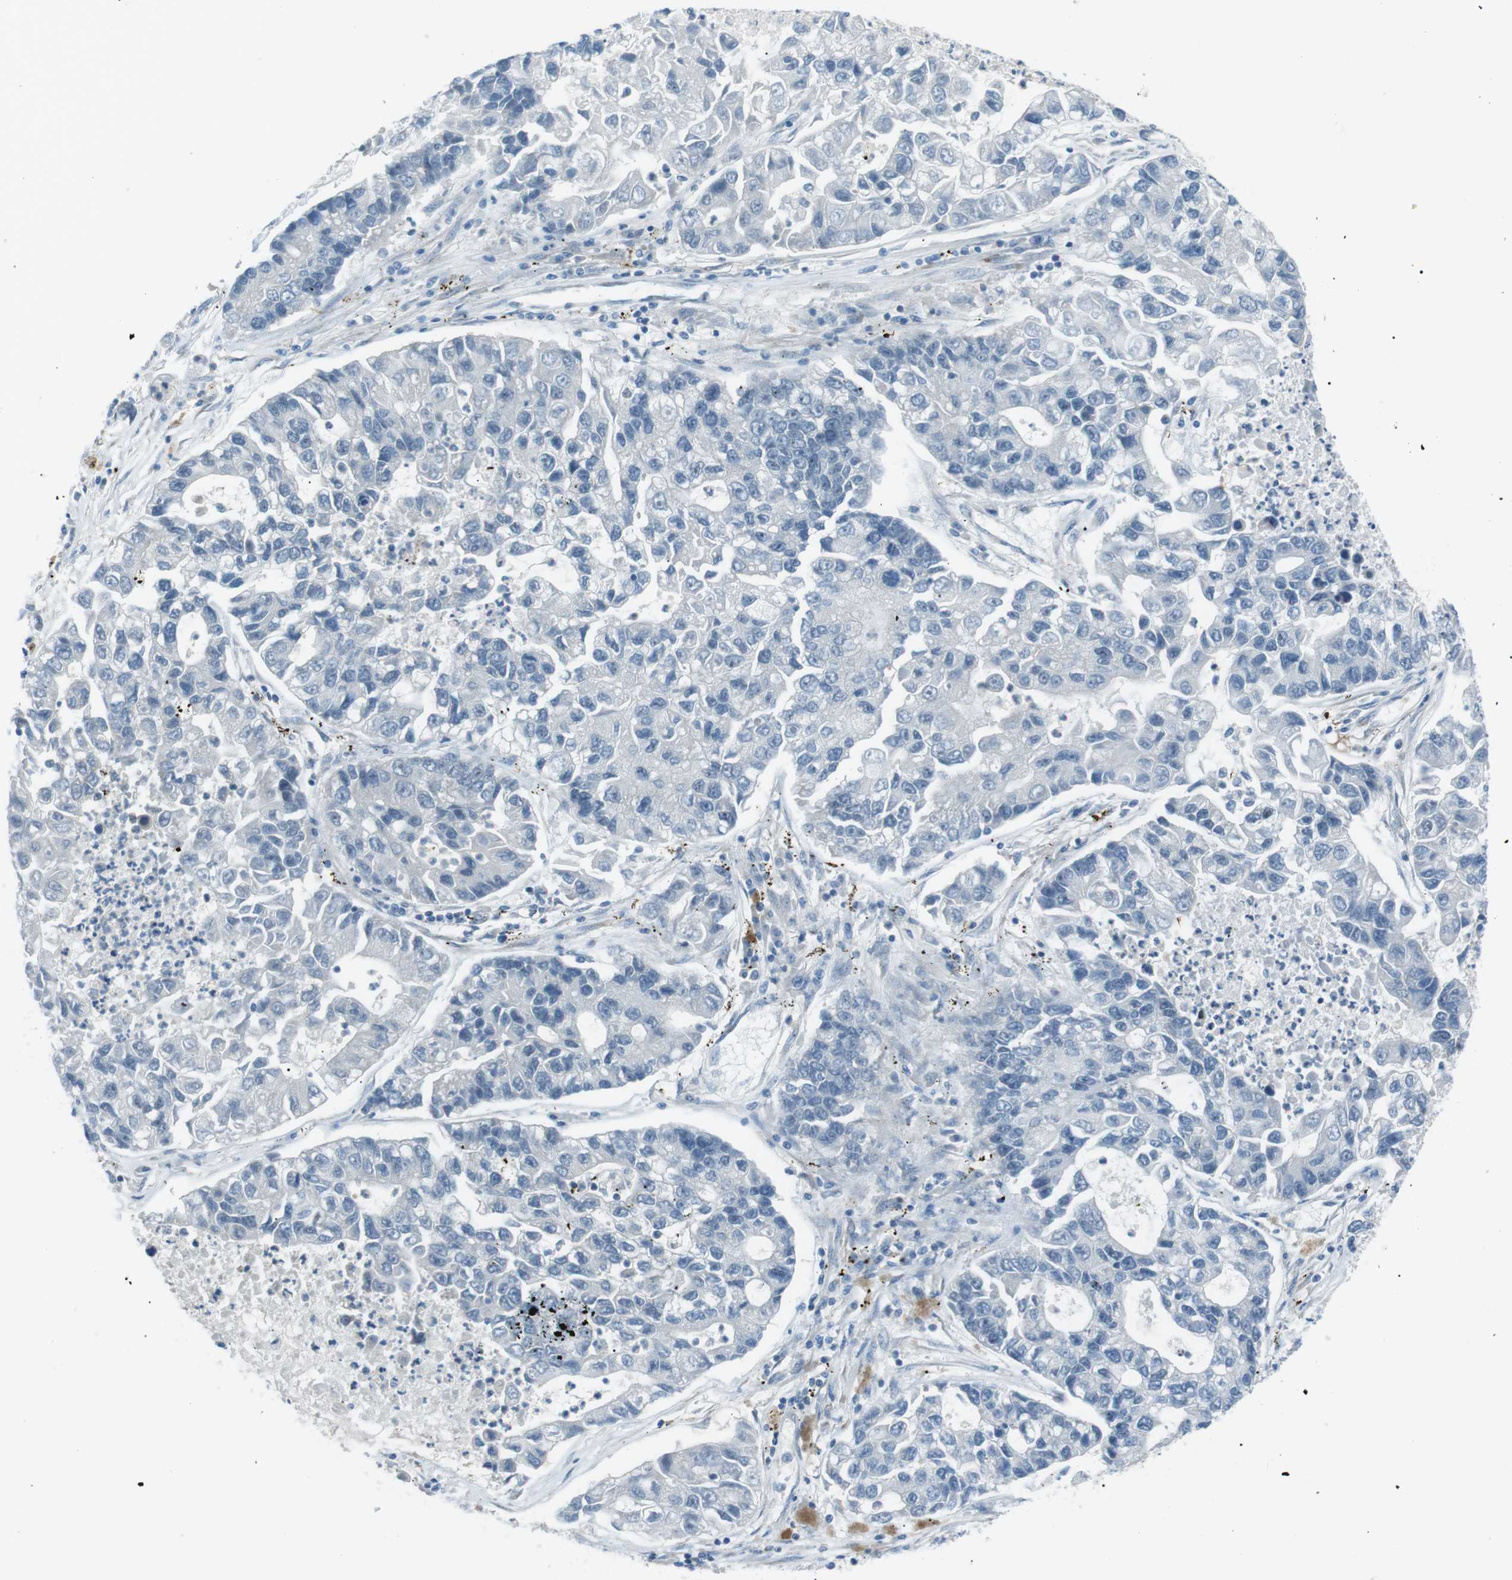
{"staining": {"intensity": "negative", "quantity": "none", "location": "none"}, "tissue": "lung cancer", "cell_type": "Tumor cells", "image_type": "cancer", "snomed": [{"axis": "morphology", "description": "Adenocarcinoma, NOS"}, {"axis": "topography", "description": "Lung"}], "caption": "A photomicrograph of adenocarcinoma (lung) stained for a protein displays no brown staining in tumor cells.", "gene": "ARID5B", "patient": {"sex": "female", "age": 51}}